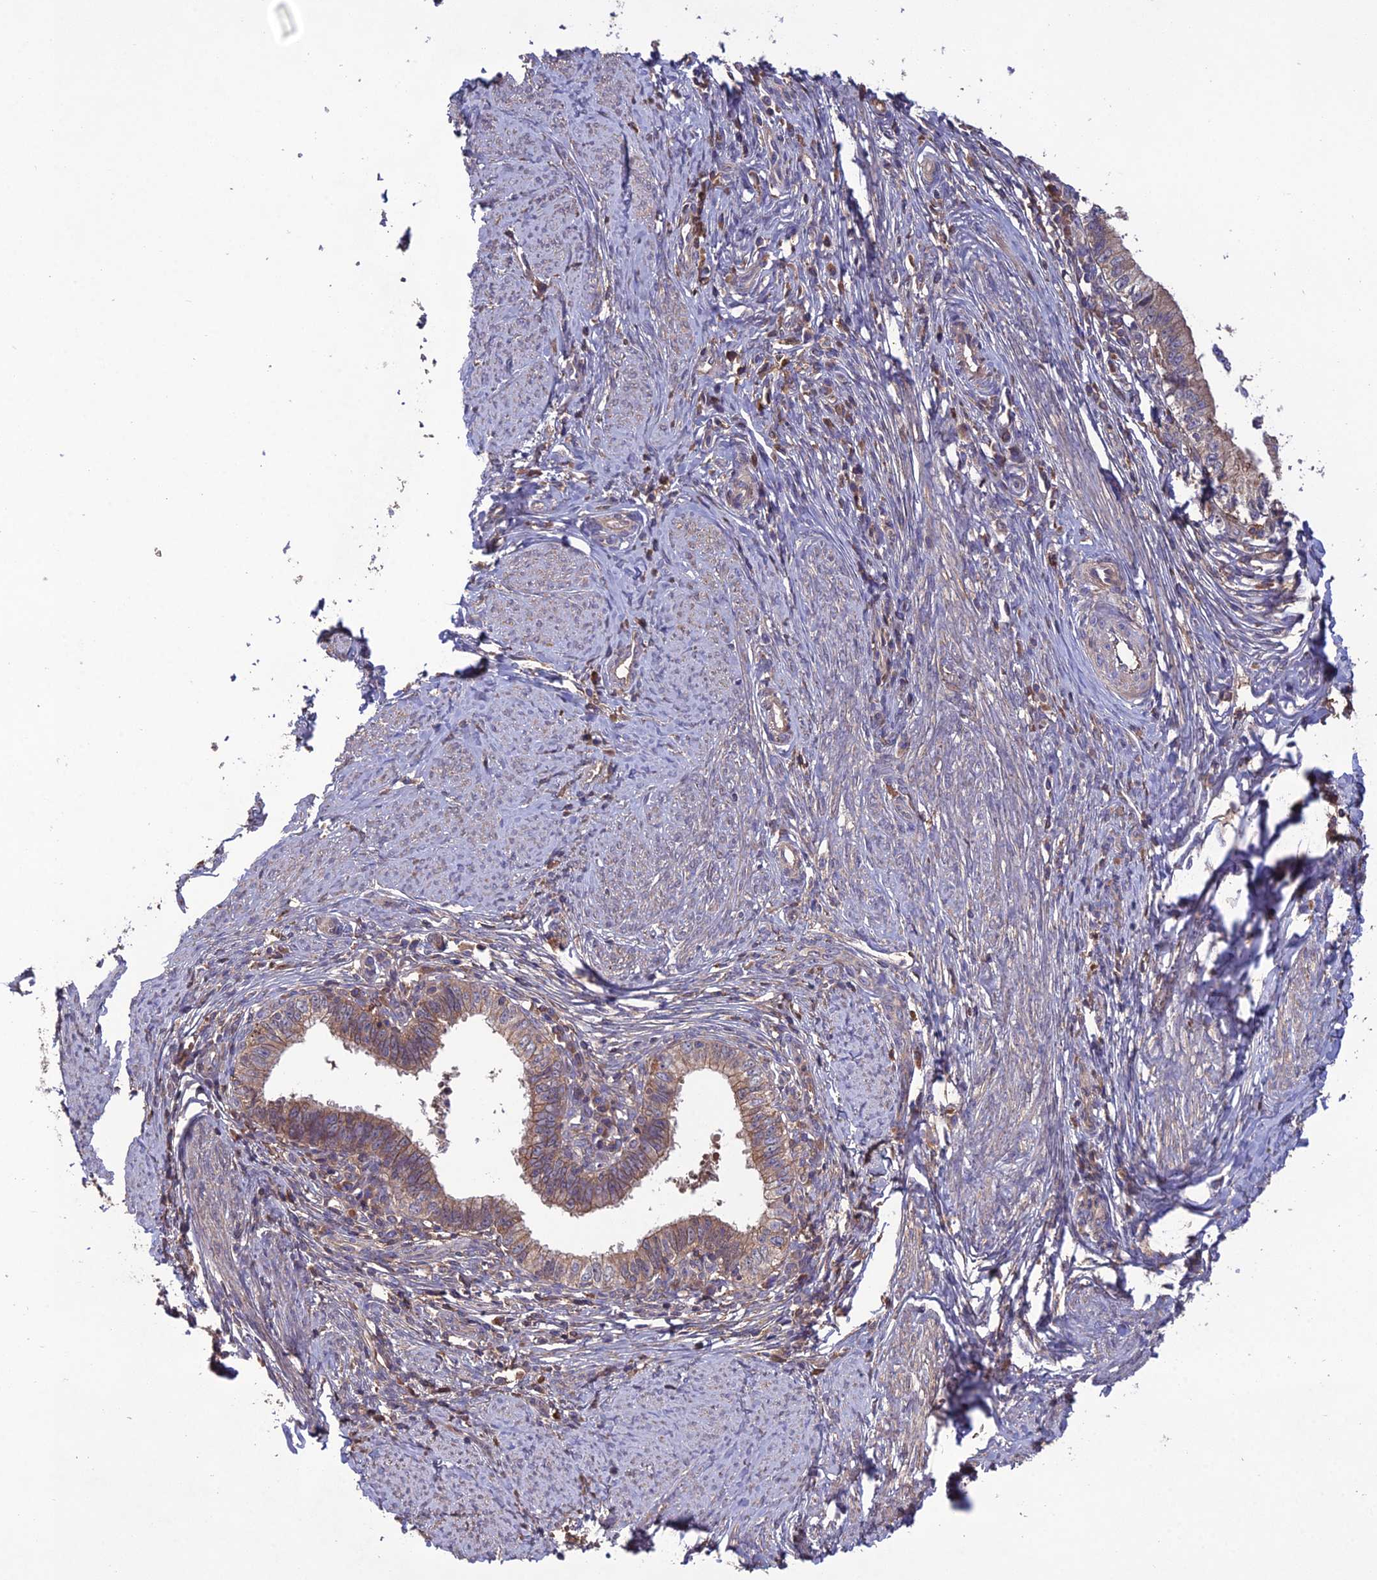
{"staining": {"intensity": "weak", "quantity": "25%-75%", "location": "cytoplasmic/membranous"}, "tissue": "cervical cancer", "cell_type": "Tumor cells", "image_type": "cancer", "snomed": [{"axis": "morphology", "description": "Adenocarcinoma, NOS"}, {"axis": "topography", "description": "Cervix"}], "caption": "Weak cytoplasmic/membranous protein staining is appreciated in approximately 25%-75% of tumor cells in cervical adenocarcinoma. (Brightfield microscopy of DAB IHC at high magnification).", "gene": "GALR2", "patient": {"sex": "female", "age": 36}}